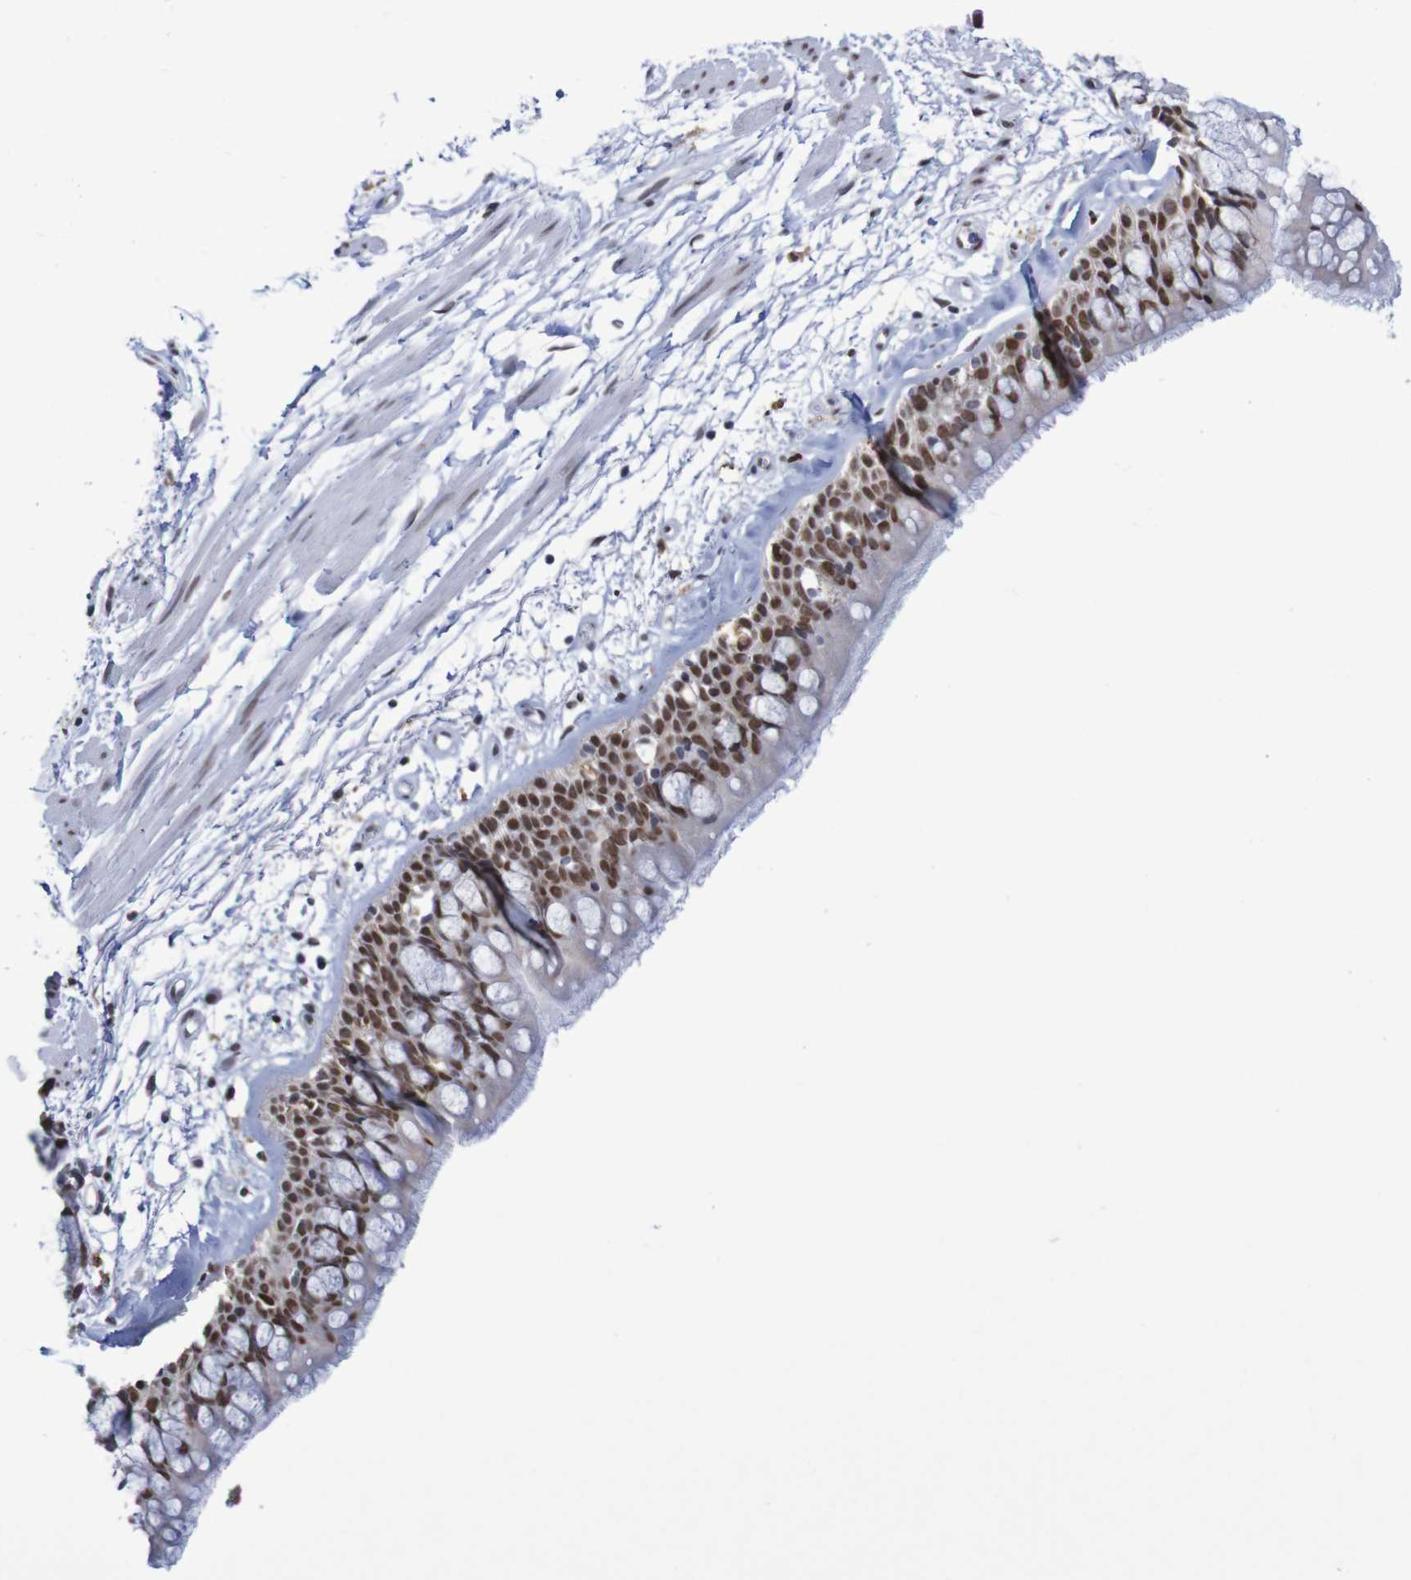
{"staining": {"intensity": "strong", "quantity": ">75%", "location": "nuclear"}, "tissue": "bronchus", "cell_type": "Respiratory epithelial cells", "image_type": "normal", "snomed": [{"axis": "morphology", "description": "Normal tissue, NOS"}, {"axis": "morphology", "description": "Adenocarcinoma, NOS"}, {"axis": "topography", "description": "Bronchus"}, {"axis": "topography", "description": "Lung"}], "caption": "Normal bronchus demonstrates strong nuclear positivity in about >75% of respiratory epithelial cells, visualized by immunohistochemistry.", "gene": "MRTFB", "patient": {"sex": "female", "age": 54}}